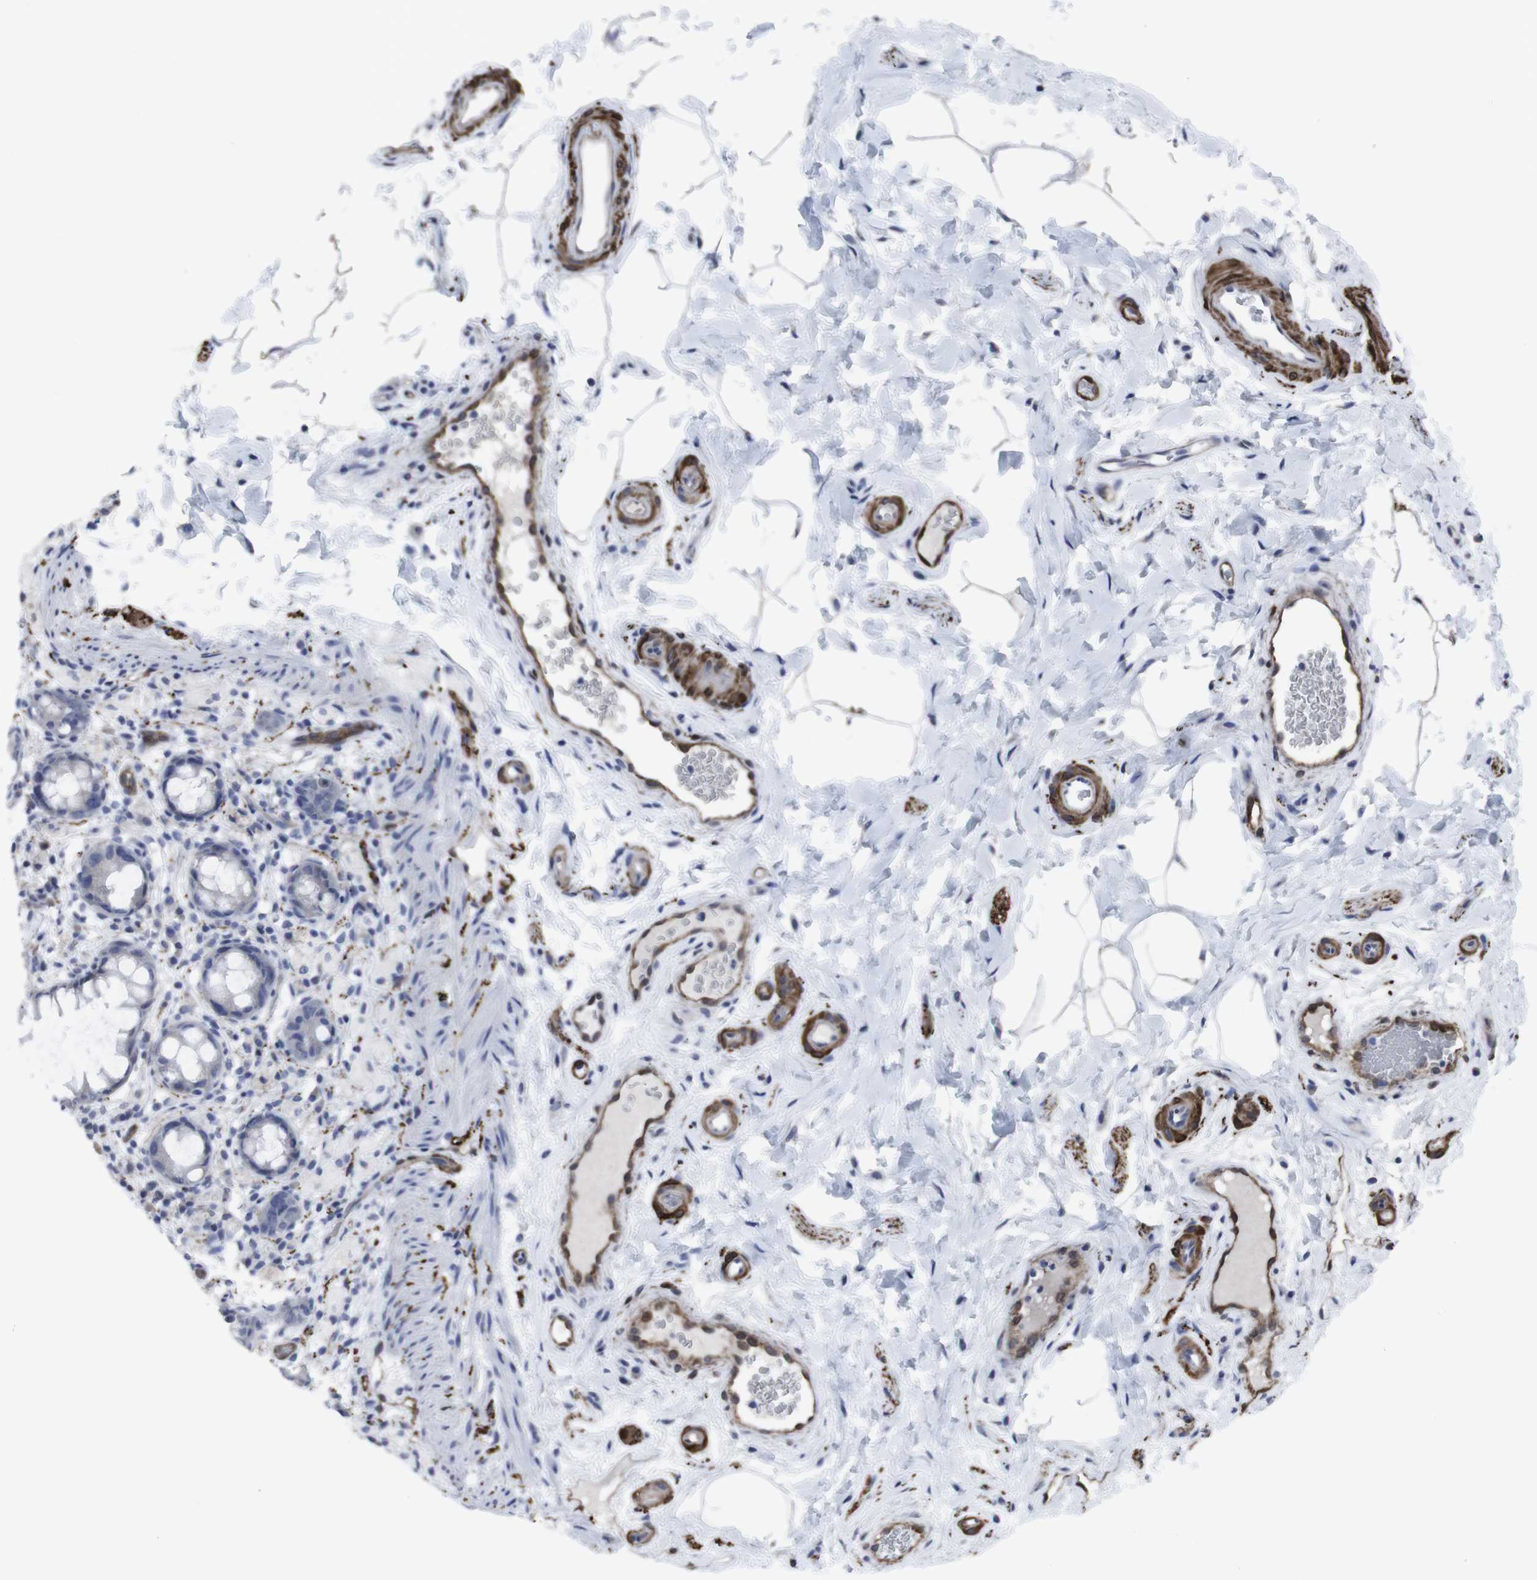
{"staining": {"intensity": "negative", "quantity": "none", "location": "none"}, "tissue": "rectum", "cell_type": "Glandular cells", "image_type": "normal", "snomed": [{"axis": "morphology", "description": "Normal tissue, NOS"}, {"axis": "topography", "description": "Rectum"}], "caption": "Photomicrograph shows no significant protein positivity in glandular cells of normal rectum. (Immunohistochemistry (ihc), brightfield microscopy, high magnification).", "gene": "SNCG", "patient": {"sex": "male", "age": 44}}